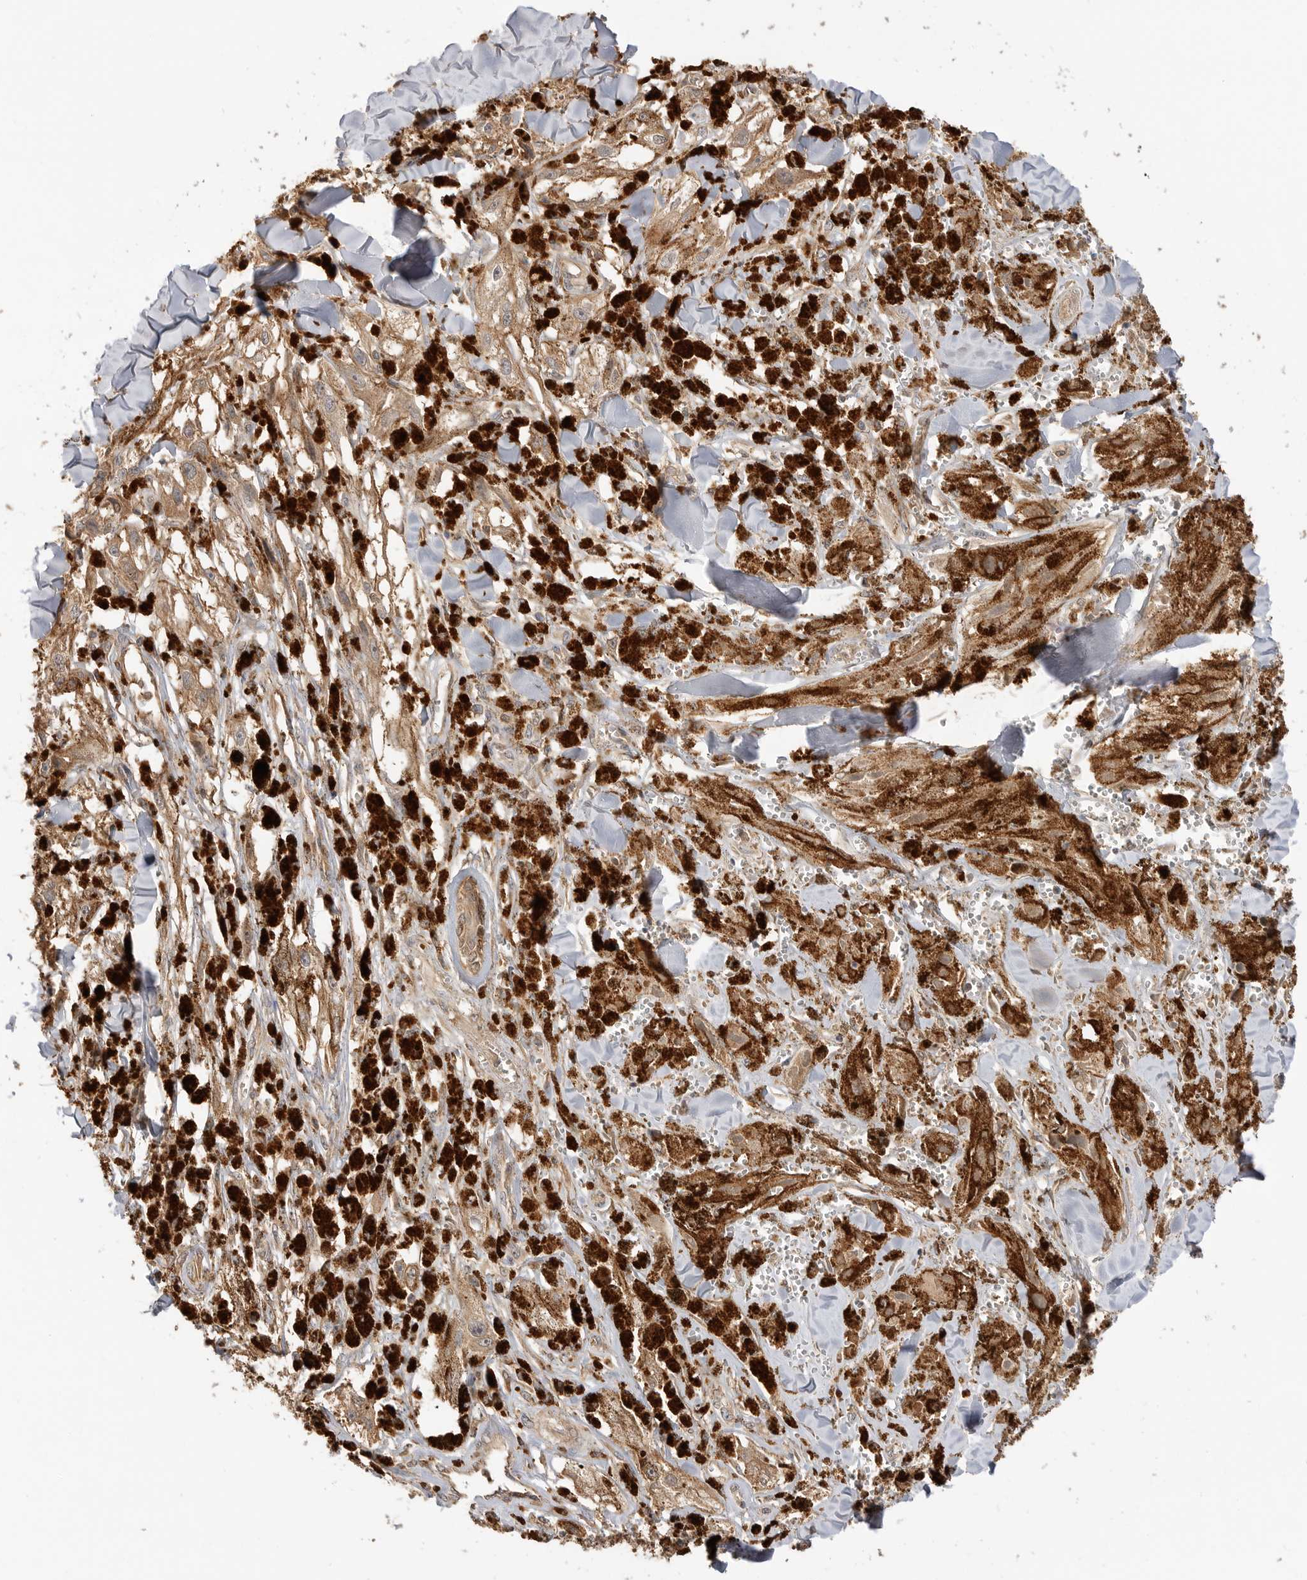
{"staining": {"intensity": "moderate", "quantity": ">75%", "location": "cytoplasmic/membranous"}, "tissue": "melanoma", "cell_type": "Tumor cells", "image_type": "cancer", "snomed": [{"axis": "morphology", "description": "Malignant melanoma, NOS"}, {"axis": "topography", "description": "Skin"}], "caption": "Malignant melanoma stained with DAB immunohistochemistry (IHC) shows medium levels of moderate cytoplasmic/membranous staining in about >75% of tumor cells.", "gene": "CLDN12", "patient": {"sex": "male", "age": 88}}